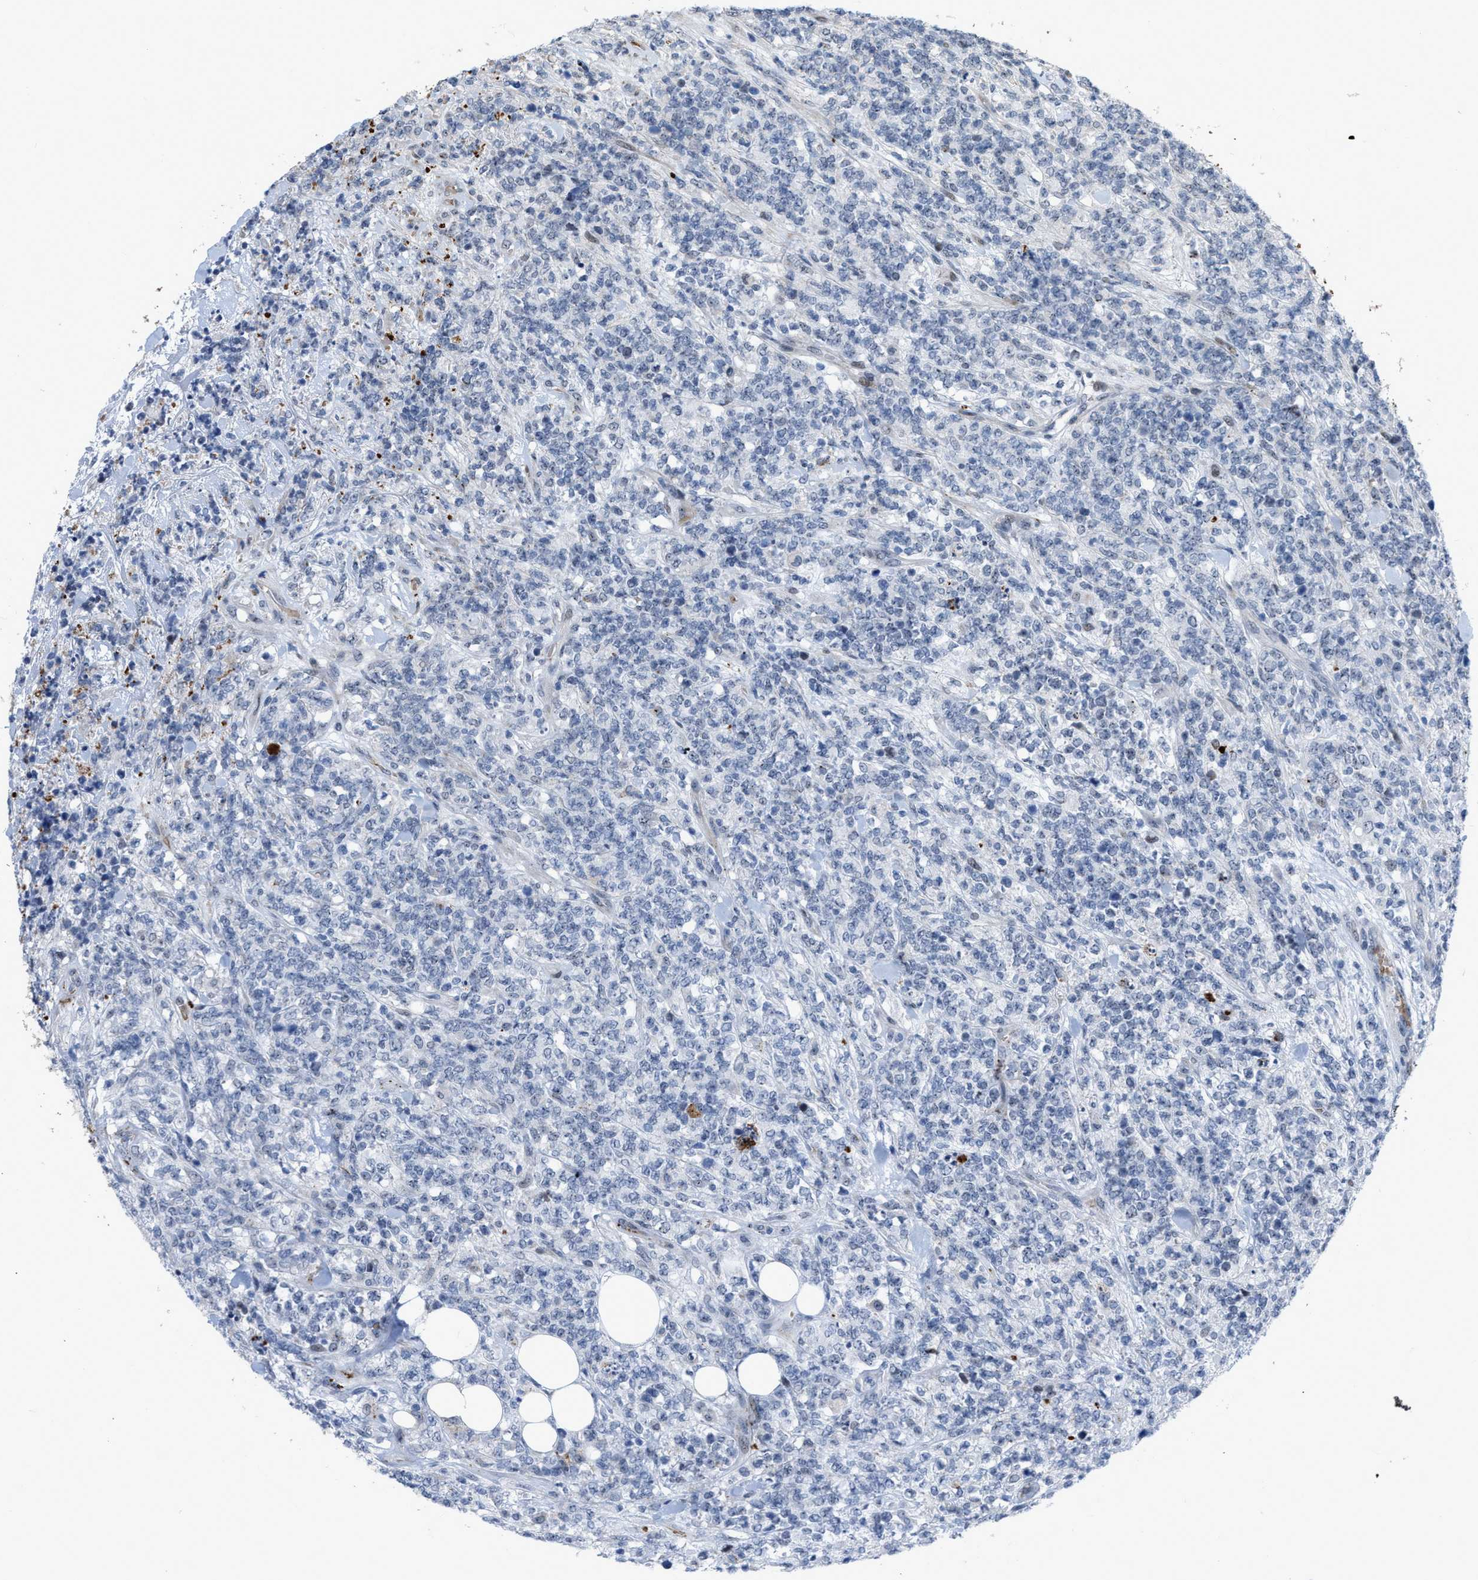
{"staining": {"intensity": "weak", "quantity": "<25%", "location": "nuclear"}, "tissue": "lymphoma", "cell_type": "Tumor cells", "image_type": "cancer", "snomed": [{"axis": "morphology", "description": "Malignant lymphoma, non-Hodgkin's type, High grade"}, {"axis": "topography", "description": "Soft tissue"}], "caption": "Human lymphoma stained for a protein using immunohistochemistry reveals no expression in tumor cells.", "gene": "POLR1F", "patient": {"sex": "male", "age": 18}}